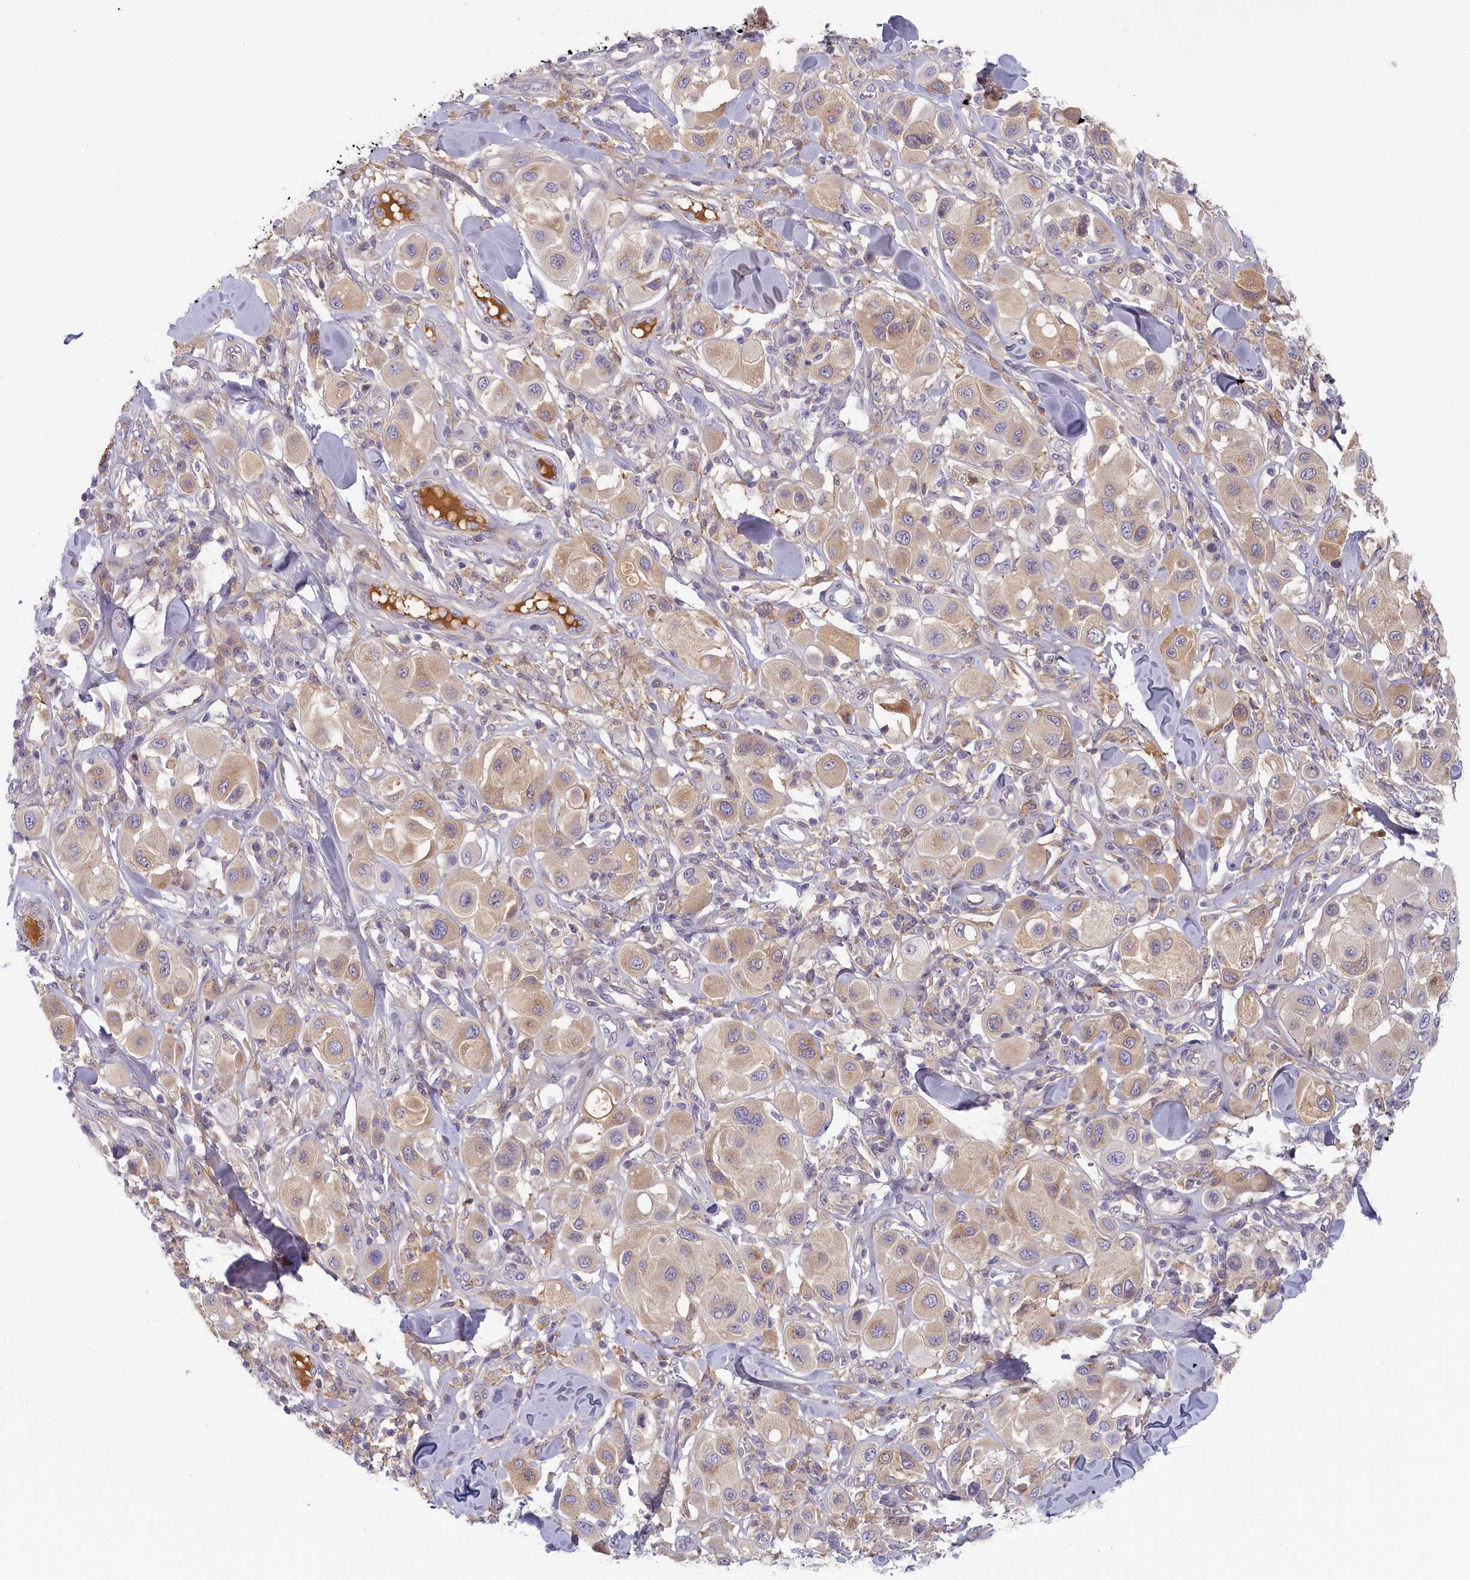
{"staining": {"intensity": "weak", "quantity": "25%-75%", "location": "cytoplasmic/membranous"}, "tissue": "melanoma", "cell_type": "Tumor cells", "image_type": "cancer", "snomed": [{"axis": "morphology", "description": "Malignant melanoma, Metastatic site"}, {"axis": "topography", "description": "Skin"}], "caption": "The image displays staining of melanoma, revealing weak cytoplasmic/membranous protein staining (brown color) within tumor cells.", "gene": "STX16", "patient": {"sex": "male", "age": 41}}